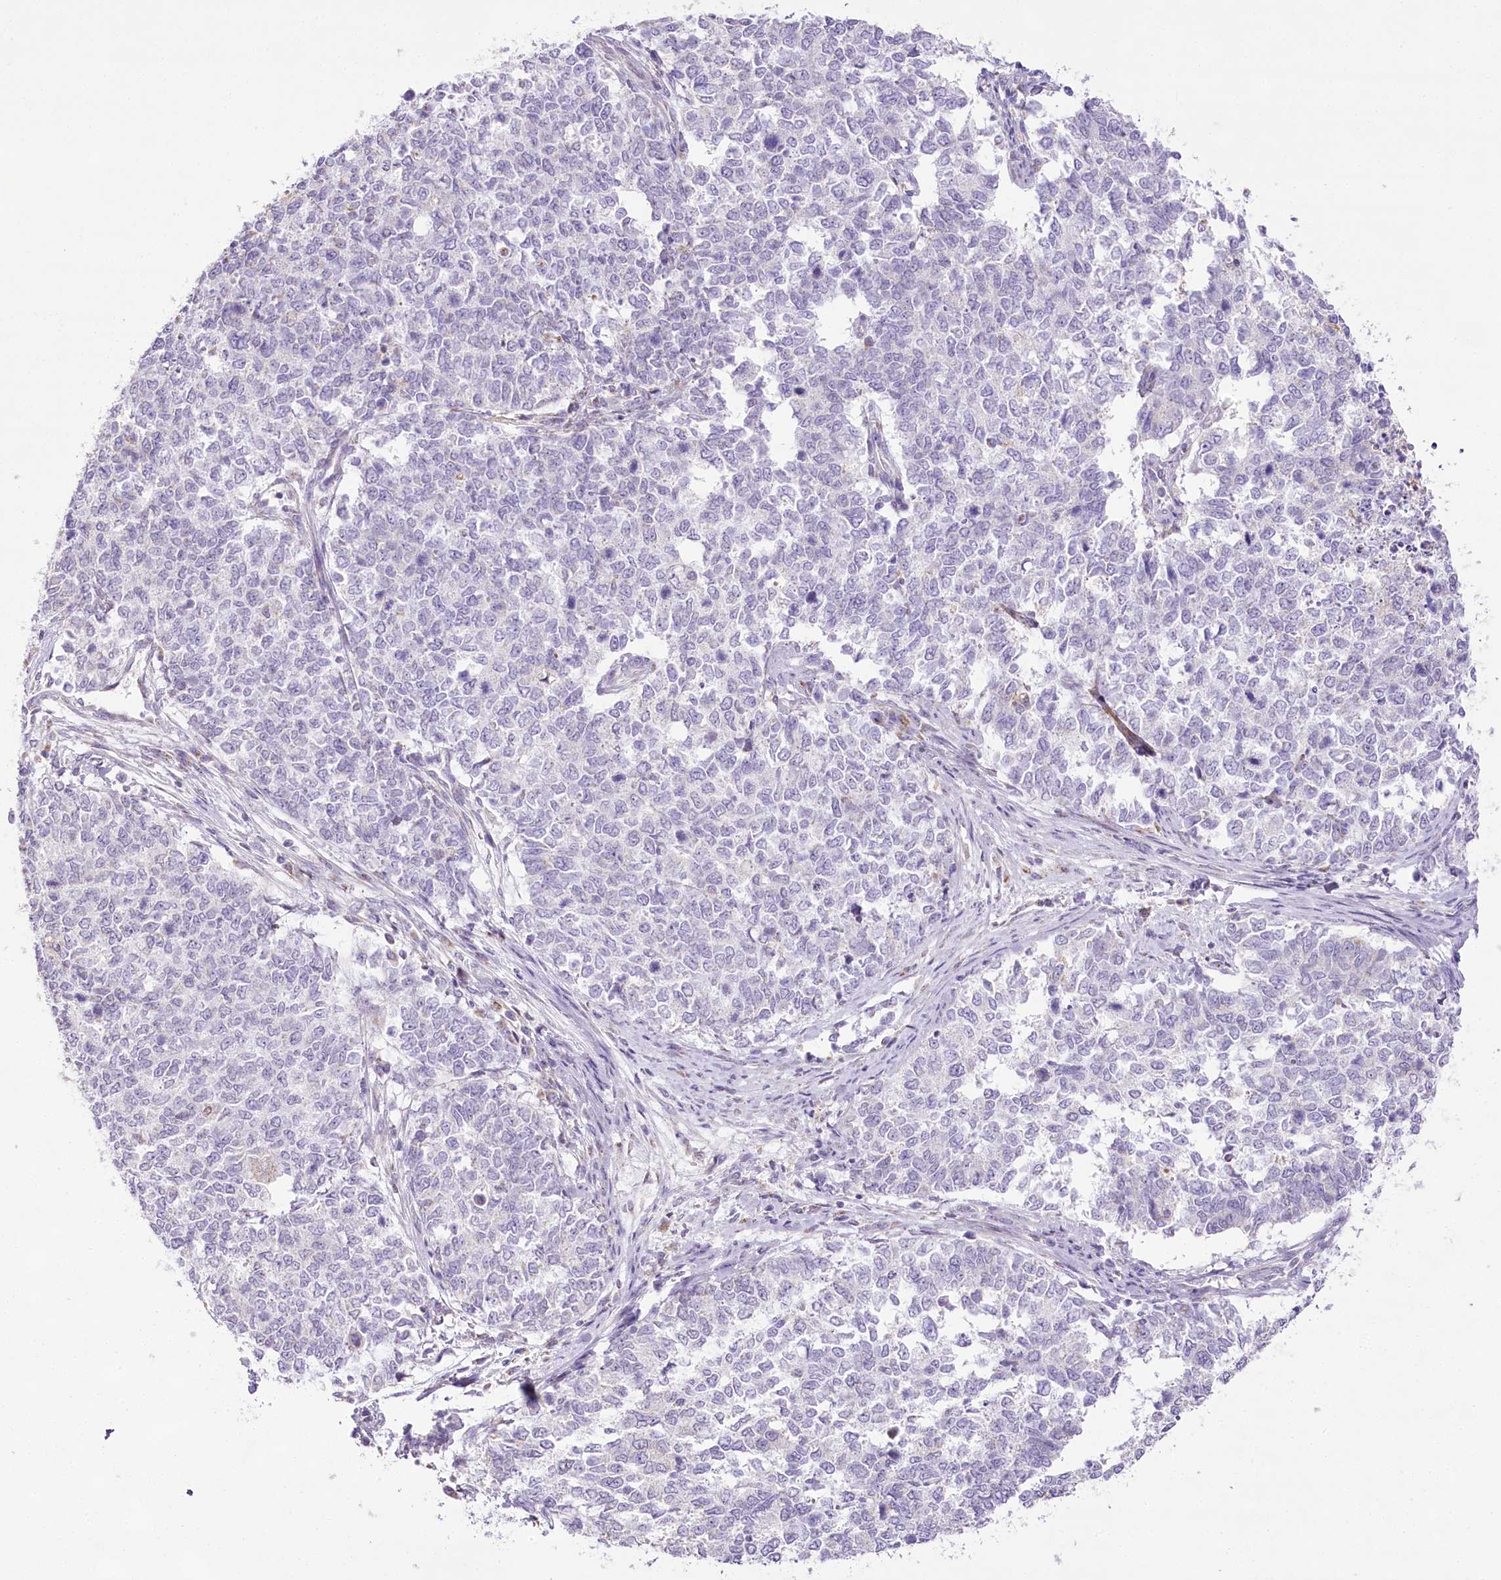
{"staining": {"intensity": "negative", "quantity": "none", "location": "none"}, "tissue": "cervical cancer", "cell_type": "Tumor cells", "image_type": "cancer", "snomed": [{"axis": "morphology", "description": "Squamous cell carcinoma, NOS"}, {"axis": "topography", "description": "Cervix"}], "caption": "This is an immunohistochemistry photomicrograph of human cervical cancer. There is no positivity in tumor cells.", "gene": "CCDC30", "patient": {"sex": "female", "age": 63}}